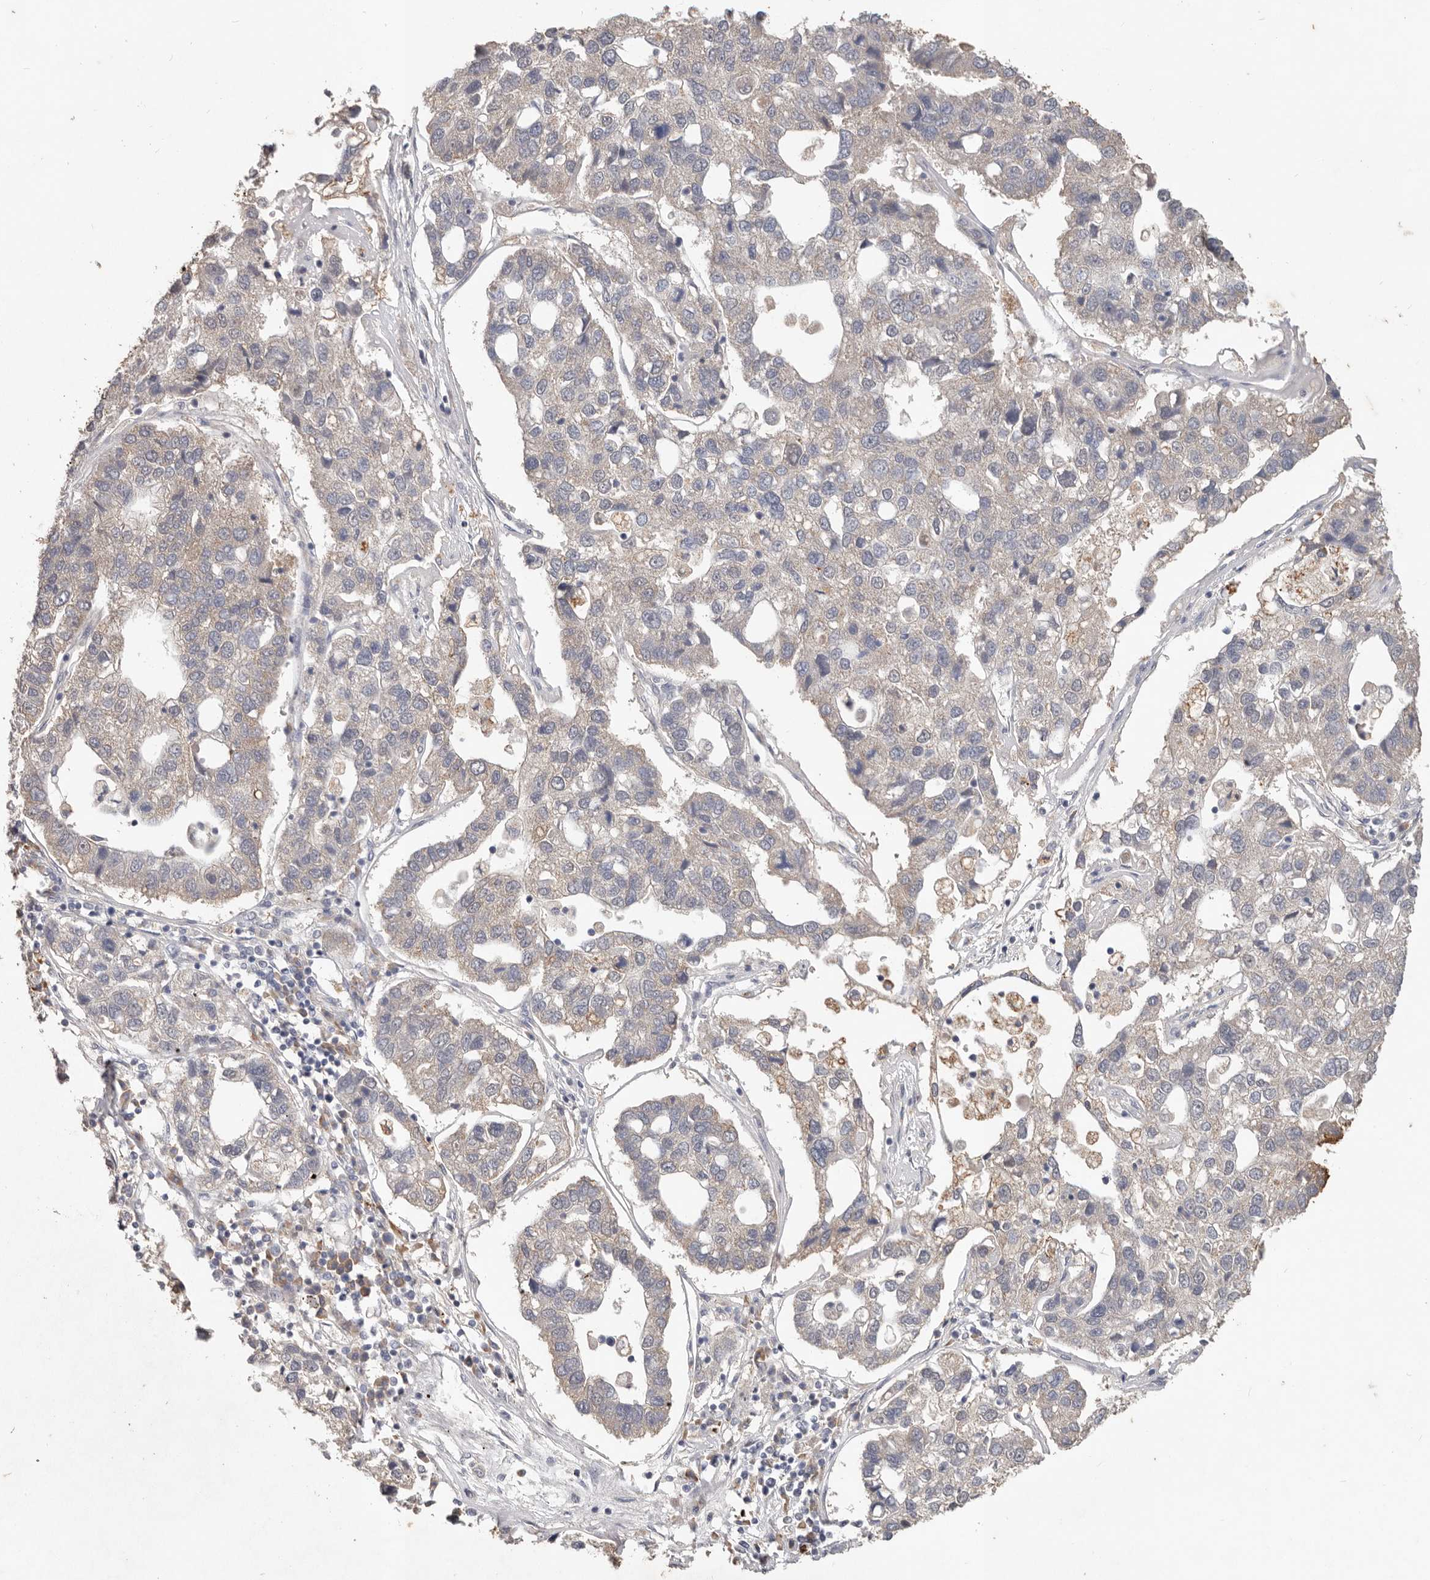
{"staining": {"intensity": "weak", "quantity": "<25%", "location": "cytoplasmic/membranous"}, "tissue": "pancreatic cancer", "cell_type": "Tumor cells", "image_type": "cancer", "snomed": [{"axis": "morphology", "description": "Adenocarcinoma, NOS"}, {"axis": "topography", "description": "Pancreas"}], "caption": "This is an immunohistochemistry micrograph of human adenocarcinoma (pancreatic). There is no positivity in tumor cells.", "gene": "WDR77", "patient": {"sex": "female", "age": 61}}